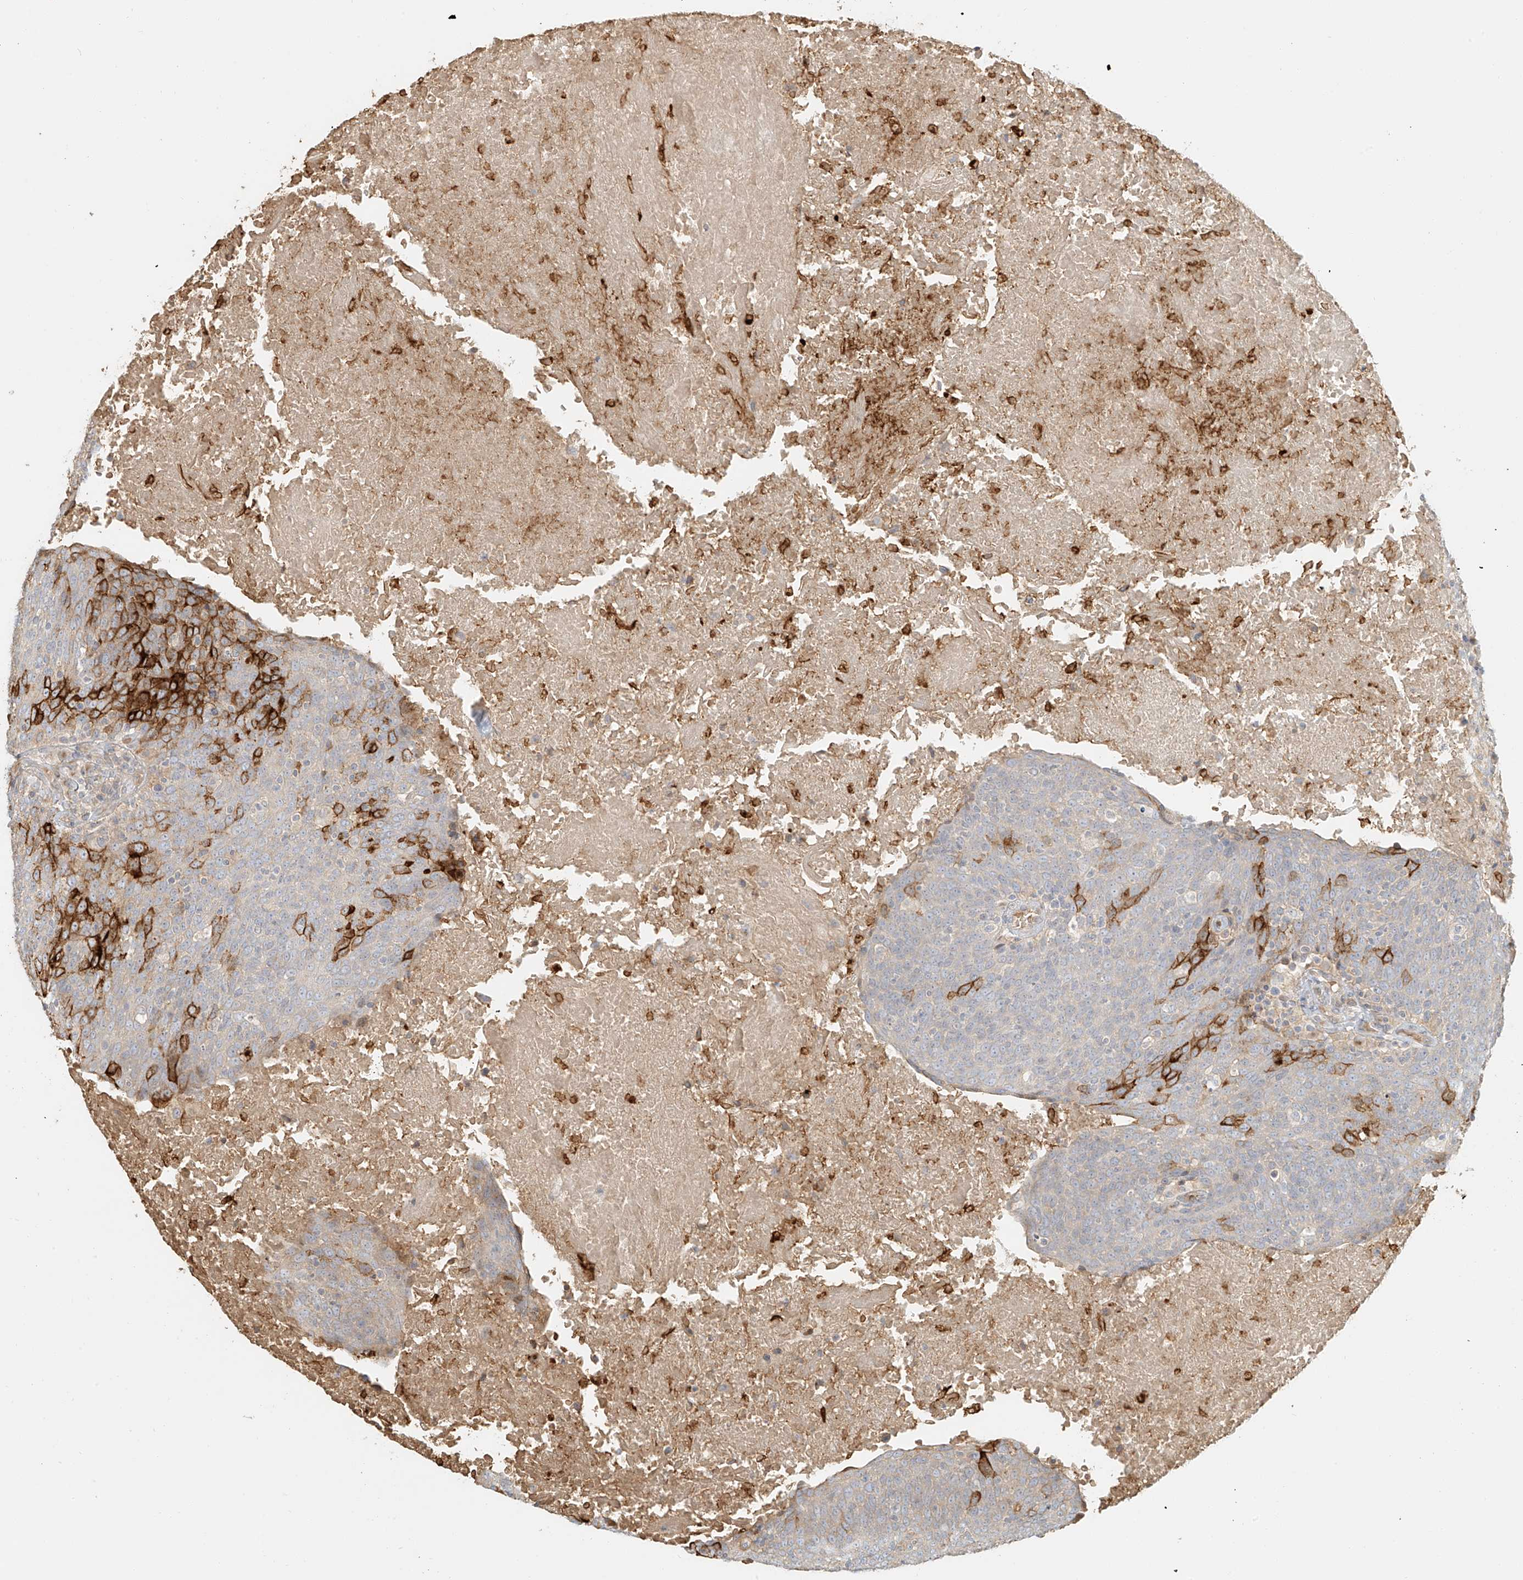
{"staining": {"intensity": "strong", "quantity": "<25%", "location": "cytoplasmic/membranous"}, "tissue": "head and neck cancer", "cell_type": "Tumor cells", "image_type": "cancer", "snomed": [{"axis": "morphology", "description": "Squamous cell carcinoma, NOS"}, {"axis": "morphology", "description": "Squamous cell carcinoma, metastatic, NOS"}, {"axis": "topography", "description": "Lymph node"}, {"axis": "topography", "description": "Head-Neck"}], "caption": "High-magnification brightfield microscopy of metastatic squamous cell carcinoma (head and neck) stained with DAB (3,3'-diaminobenzidine) (brown) and counterstained with hematoxylin (blue). tumor cells exhibit strong cytoplasmic/membranous positivity is seen in approximately<25% of cells. Using DAB (3,3'-diaminobenzidine) (brown) and hematoxylin (blue) stains, captured at high magnification using brightfield microscopy.", "gene": "UPK1B", "patient": {"sex": "male", "age": 62}}